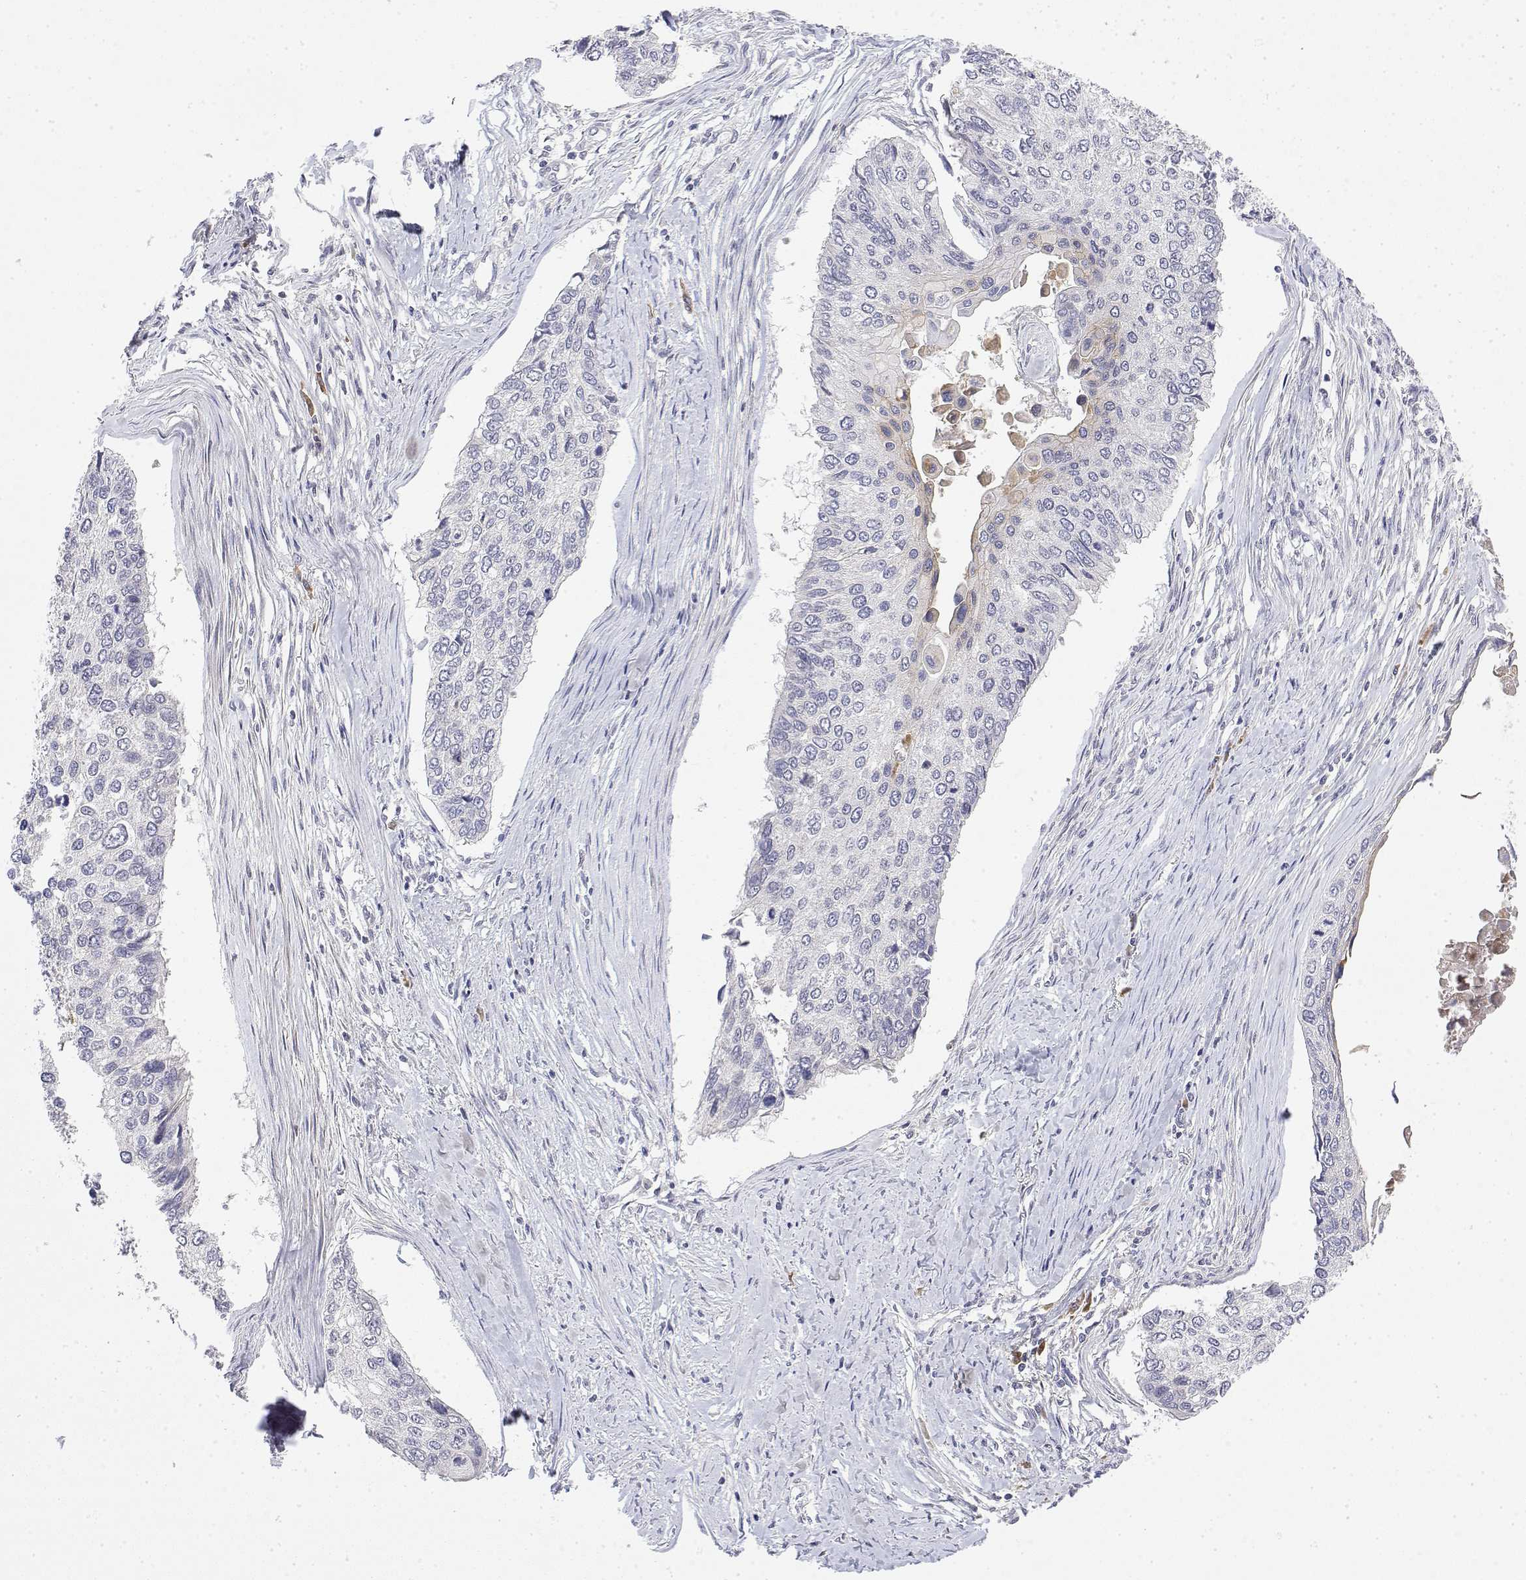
{"staining": {"intensity": "negative", "quantity": "none", "location": "none"}, "tissue": "lung cancer", "cell_type": "Tumor cells", "image_type": "cancer", "snomed": [{"axis": "morphology", "description": "Squamous cell carcinoma, NOS"}, {"axis": "morphology", "description": "Squamous cell carcinoma, metastatic, NOS"}, {"axis": "topography", "description": "Lung"}], "caption": "DAB immunohistochemical staining of metastatic squamous cell carcinoma (lung) reveals no significant positivity in tumor cells.", "gene": "IGFBP4", "patient": {"sex": "male", "age": 63}}